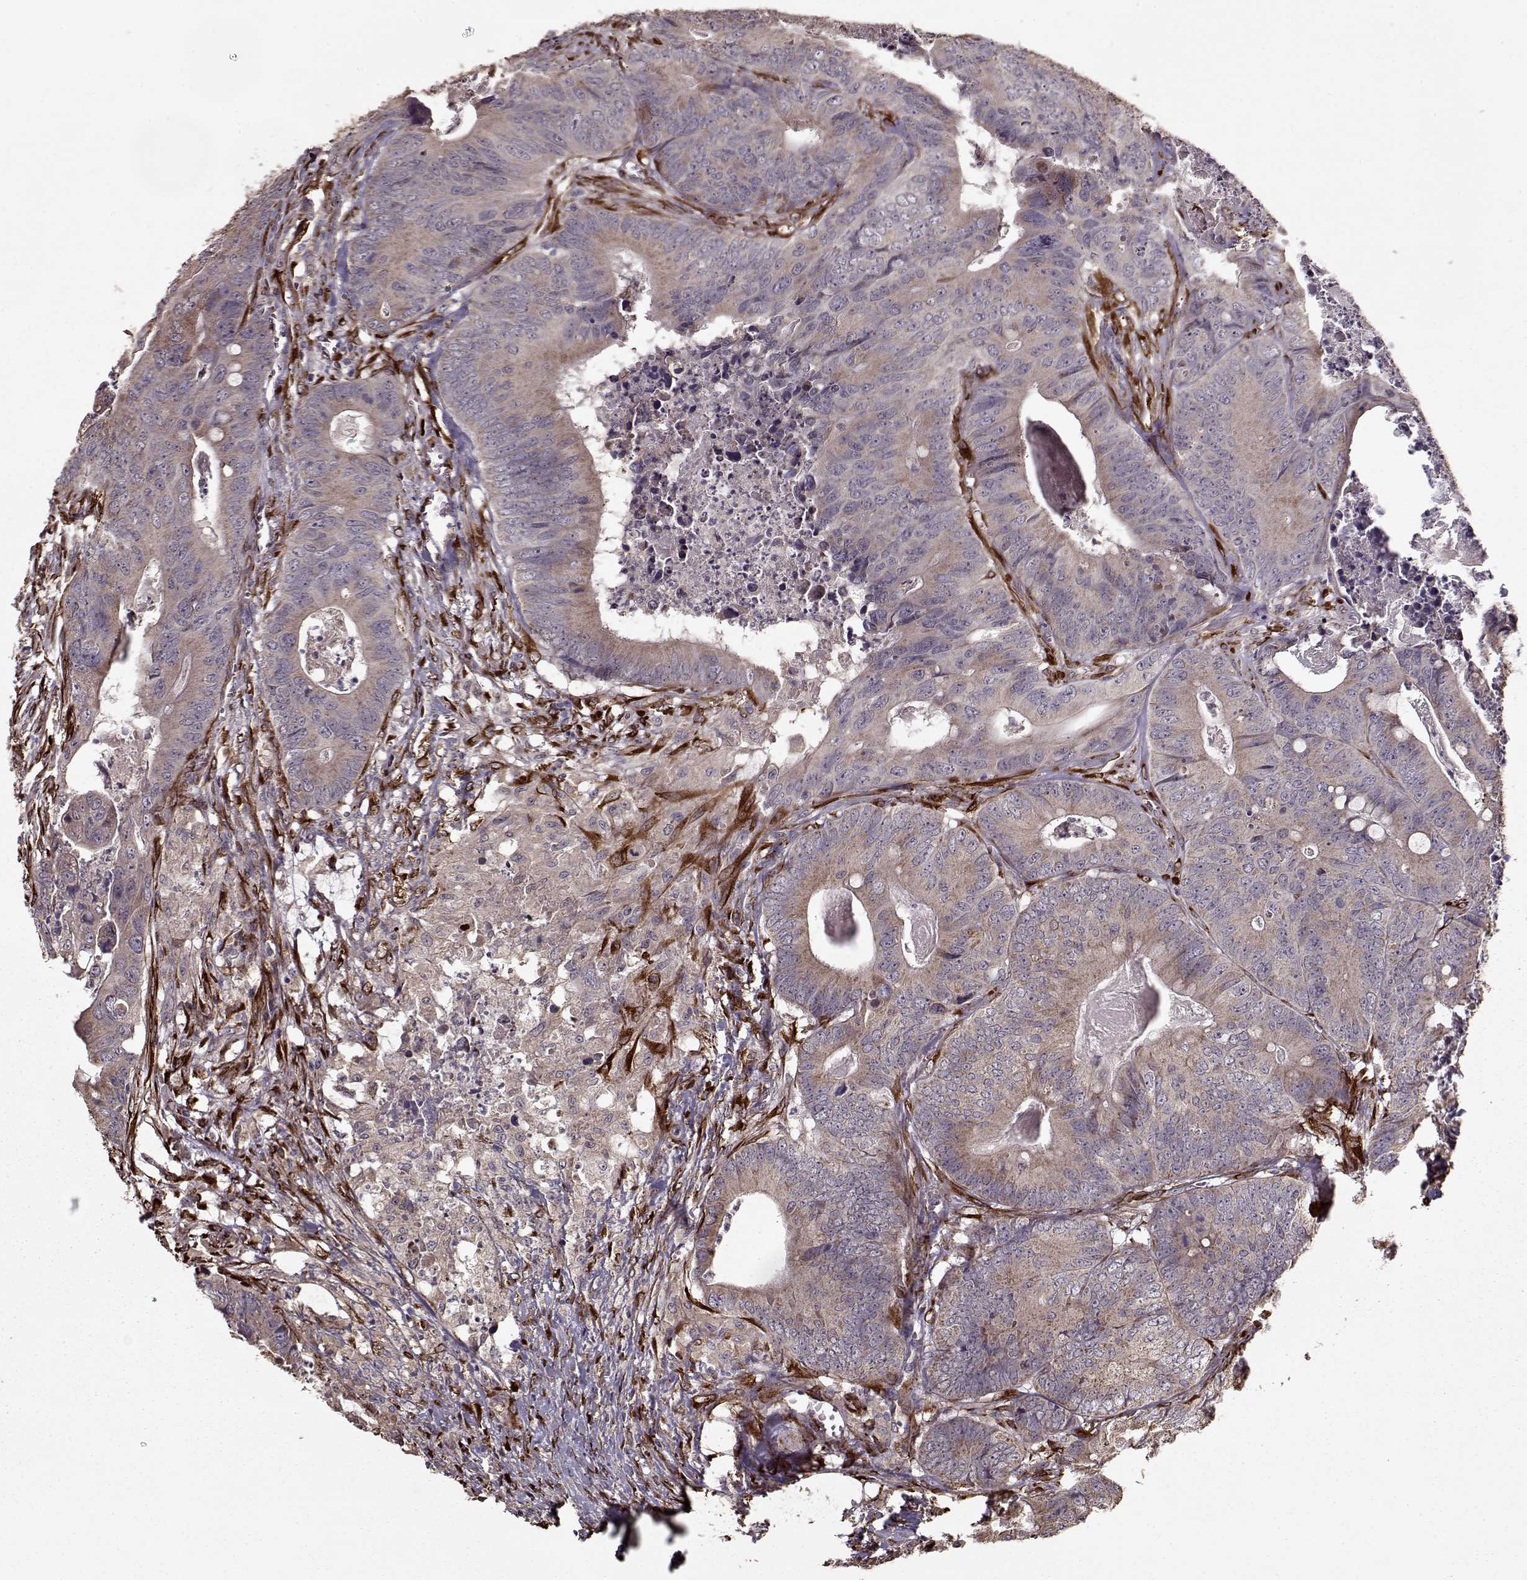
{"staining": {"intensity": "moderate", "quantity": "25%-75%", "location": "cytoplasmic/membranous"}, "tissue": "colorectal cancer", "cell_type": "Tumor cells", "image_type": "cancer", "snomed": [{"axis": "morphology", "description": "Adenocarcinoma, NOS"}, {"axis": "topography", "description": "Colon"}], "caption": "Protein staining of colorectal cancer tissue reveals moderate cytoplasmic/membranous staining in approximately 25%-75% of tumor cells.", "gene": "IMMP1L", "patient": {"sex": "male", "age": 84}}